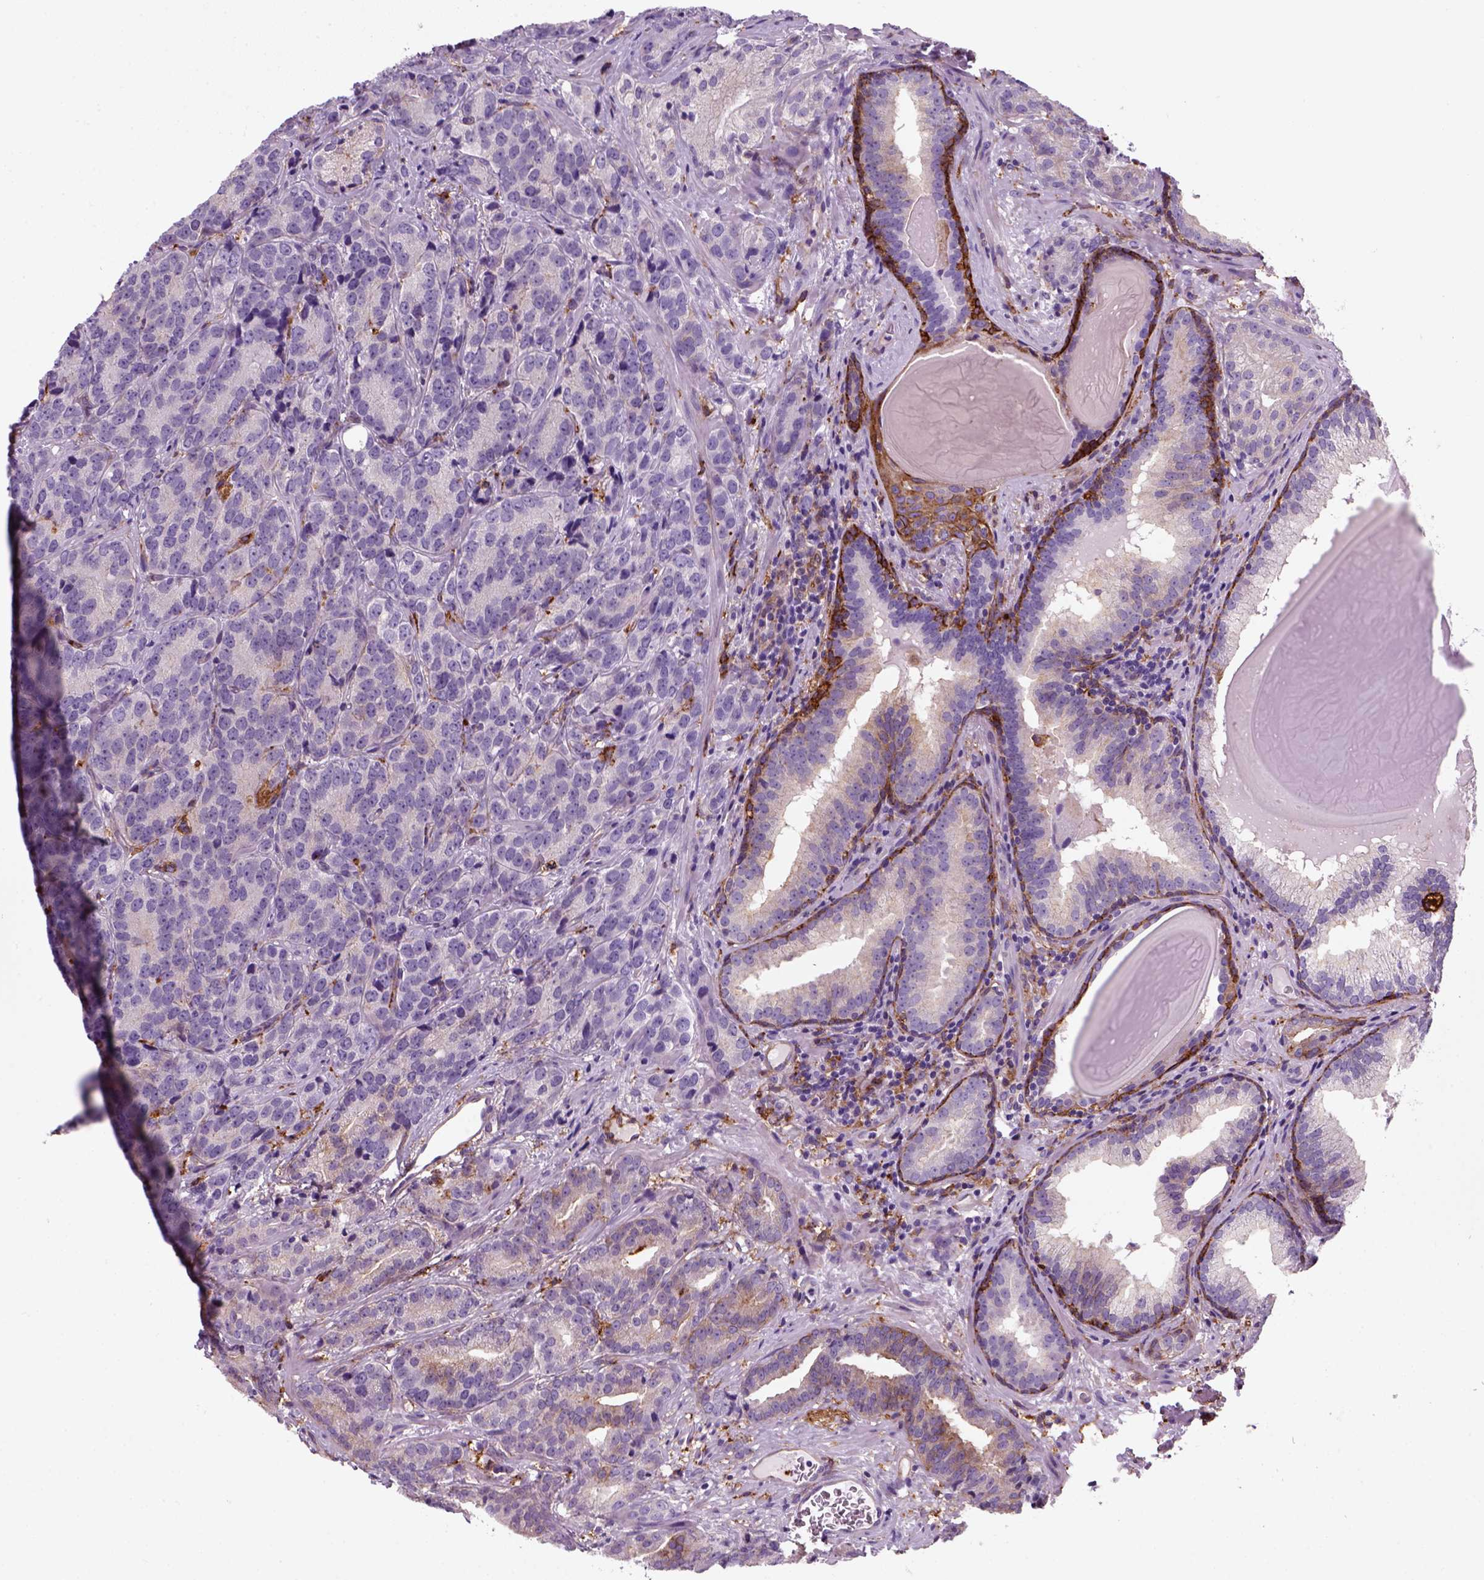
{"staining": {"intensity": "negative", "quantity": "none", "location": "none"}, "tissue": "prostate cancer", "cell_type": "Tumor cells", "image_type": "cancer", "snomed": [{"axis": "morphology", "description": "Adenocarcinoma, NOS"}, {"axis": "topography", "description": "Prostate"}], "caption": "A photomicrograph of prostate adenocarcinoma stained for a protein shows no brown staining in tumor cells.", "gene": "MARCKS", "patient": {"sex": "male", "age": 71}}